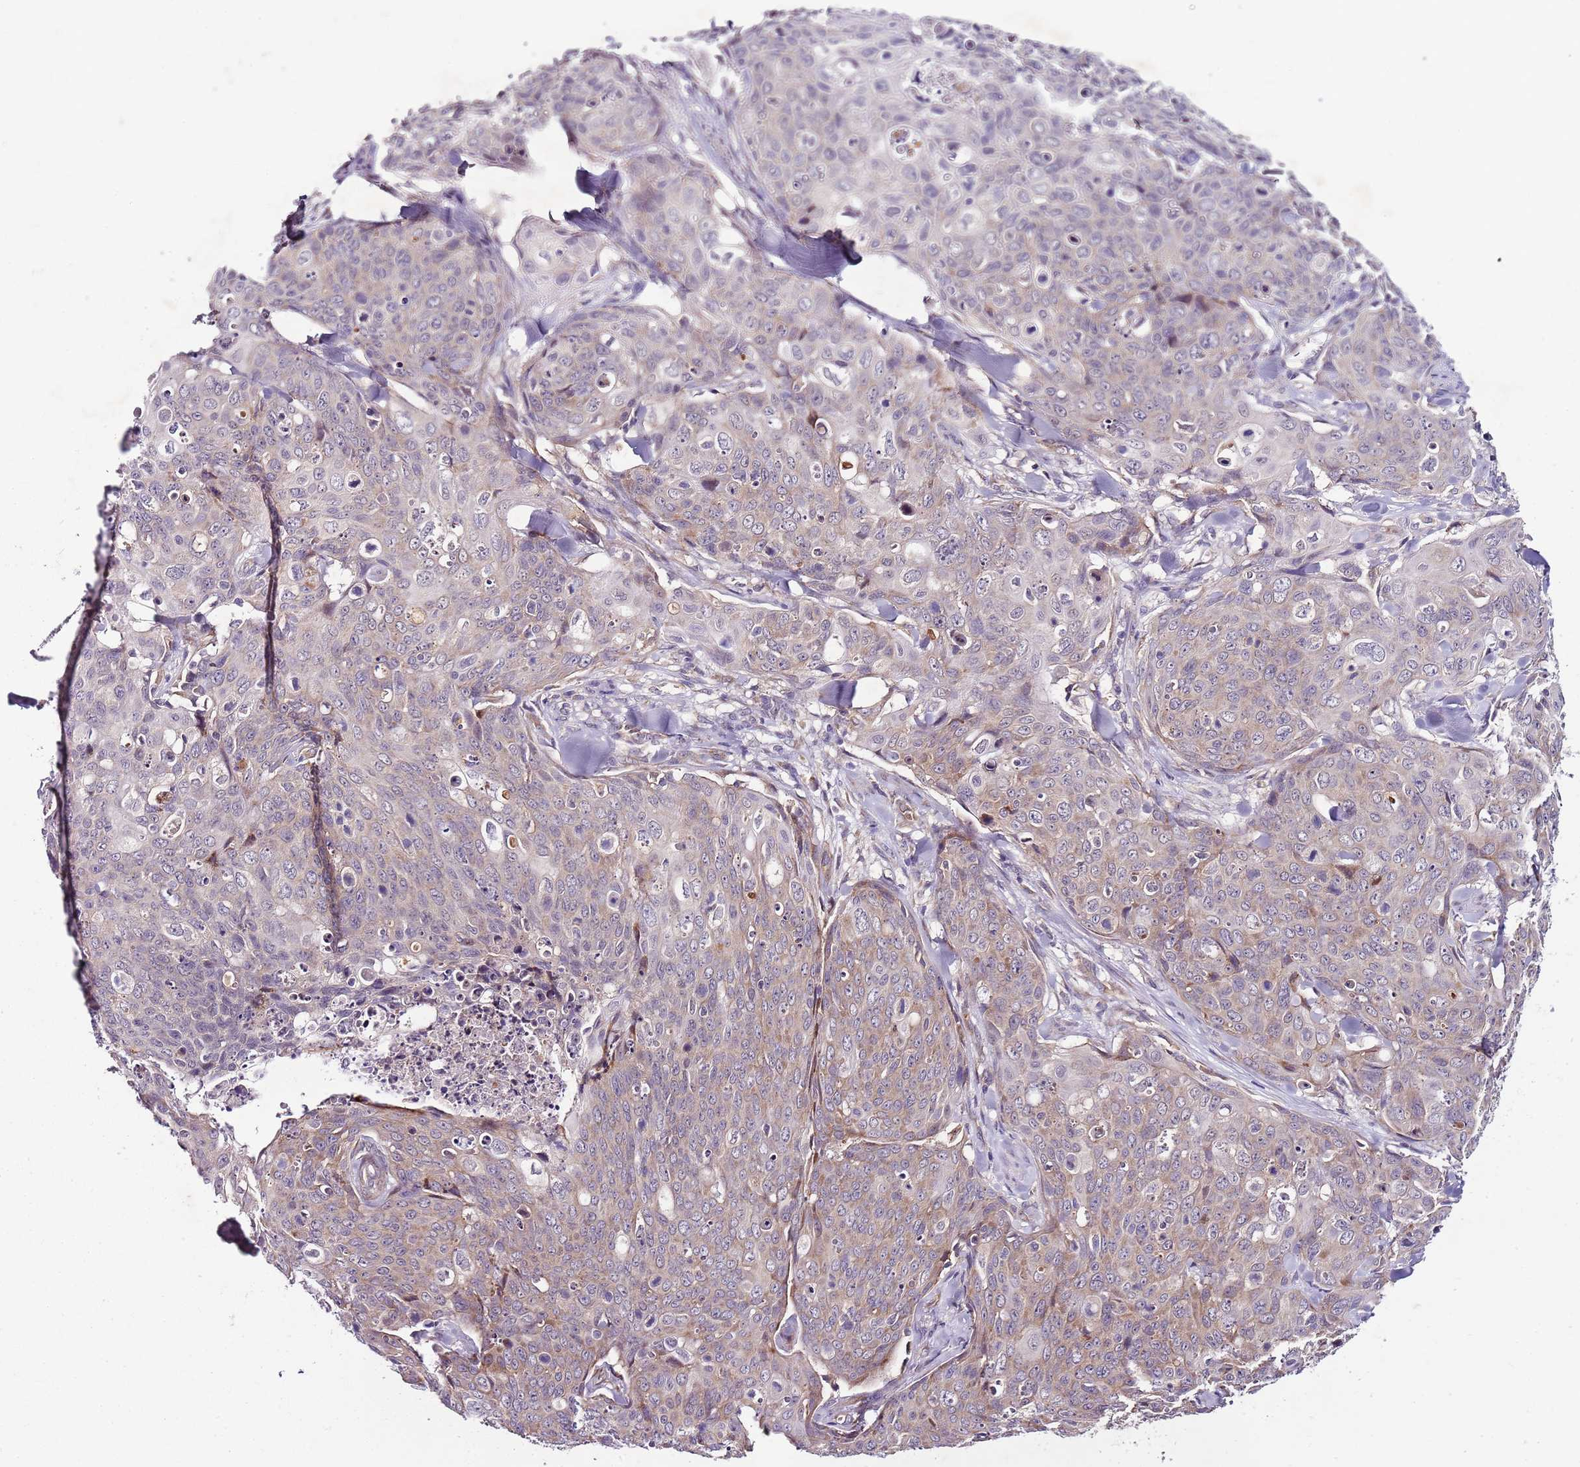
{"staining": {"intensity": "moderate", "quantity": "<25%", "location": "cytoplasmic/membranous"}, "tissue": "skin cancer", "cell_type": "Tumor cells", "image_type": "cancer", "snomed": [{"axis": "morphology", "description": "Squamous cell carcinoma, NOS"}, {"axis": "topography", "description": "Skin"}, {"axis": "topography", "description": "Vulva"}], "caption": "DAB immunohistochemical staining of human skin squamous cell carcinoma exhibits moderate cytoplasmic/membranous protein staining in approximately <25% of tumor cells.", "gene": "FBXL22", "patient": {"sex": "female", "age": 85}}